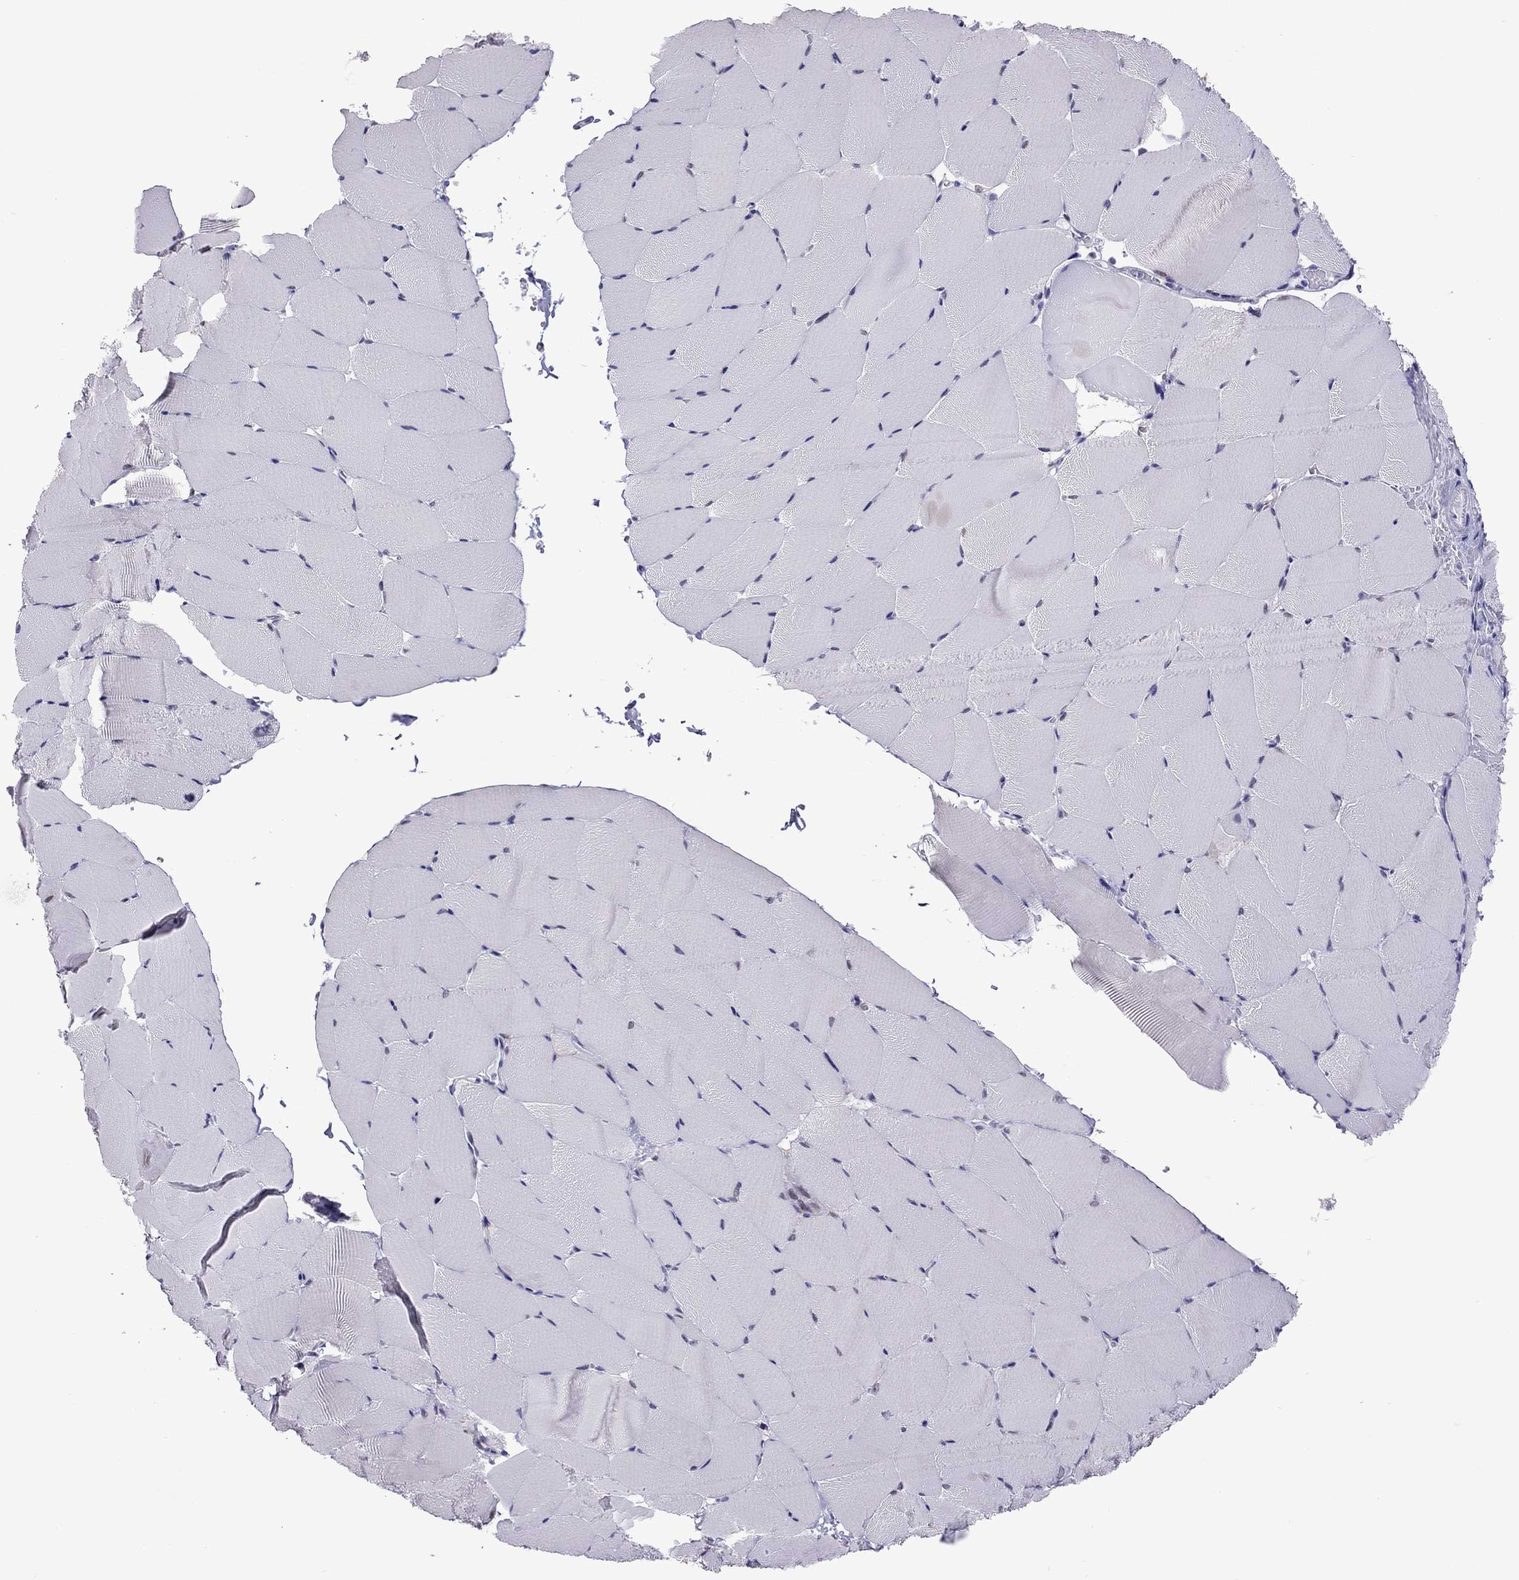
{"staining": {"intensity": "negative", "quantity": "none", "location": "none"}, "tissue": "skeletal muscle", "cell_type": "Myocytes", "image_type": "normal", "snomed": [{"axis": "morphology", "description": "Normal tissue, NOS"}, {"axis": "topography", "description": "Skeletal muscle"}], "caption": "This is a image of IHC staining of unremarkable skeletal muscle, which shows no positivity in myocytes.", "gene": "ZNF646", "patient": {"sex": "female", "age": 37}}